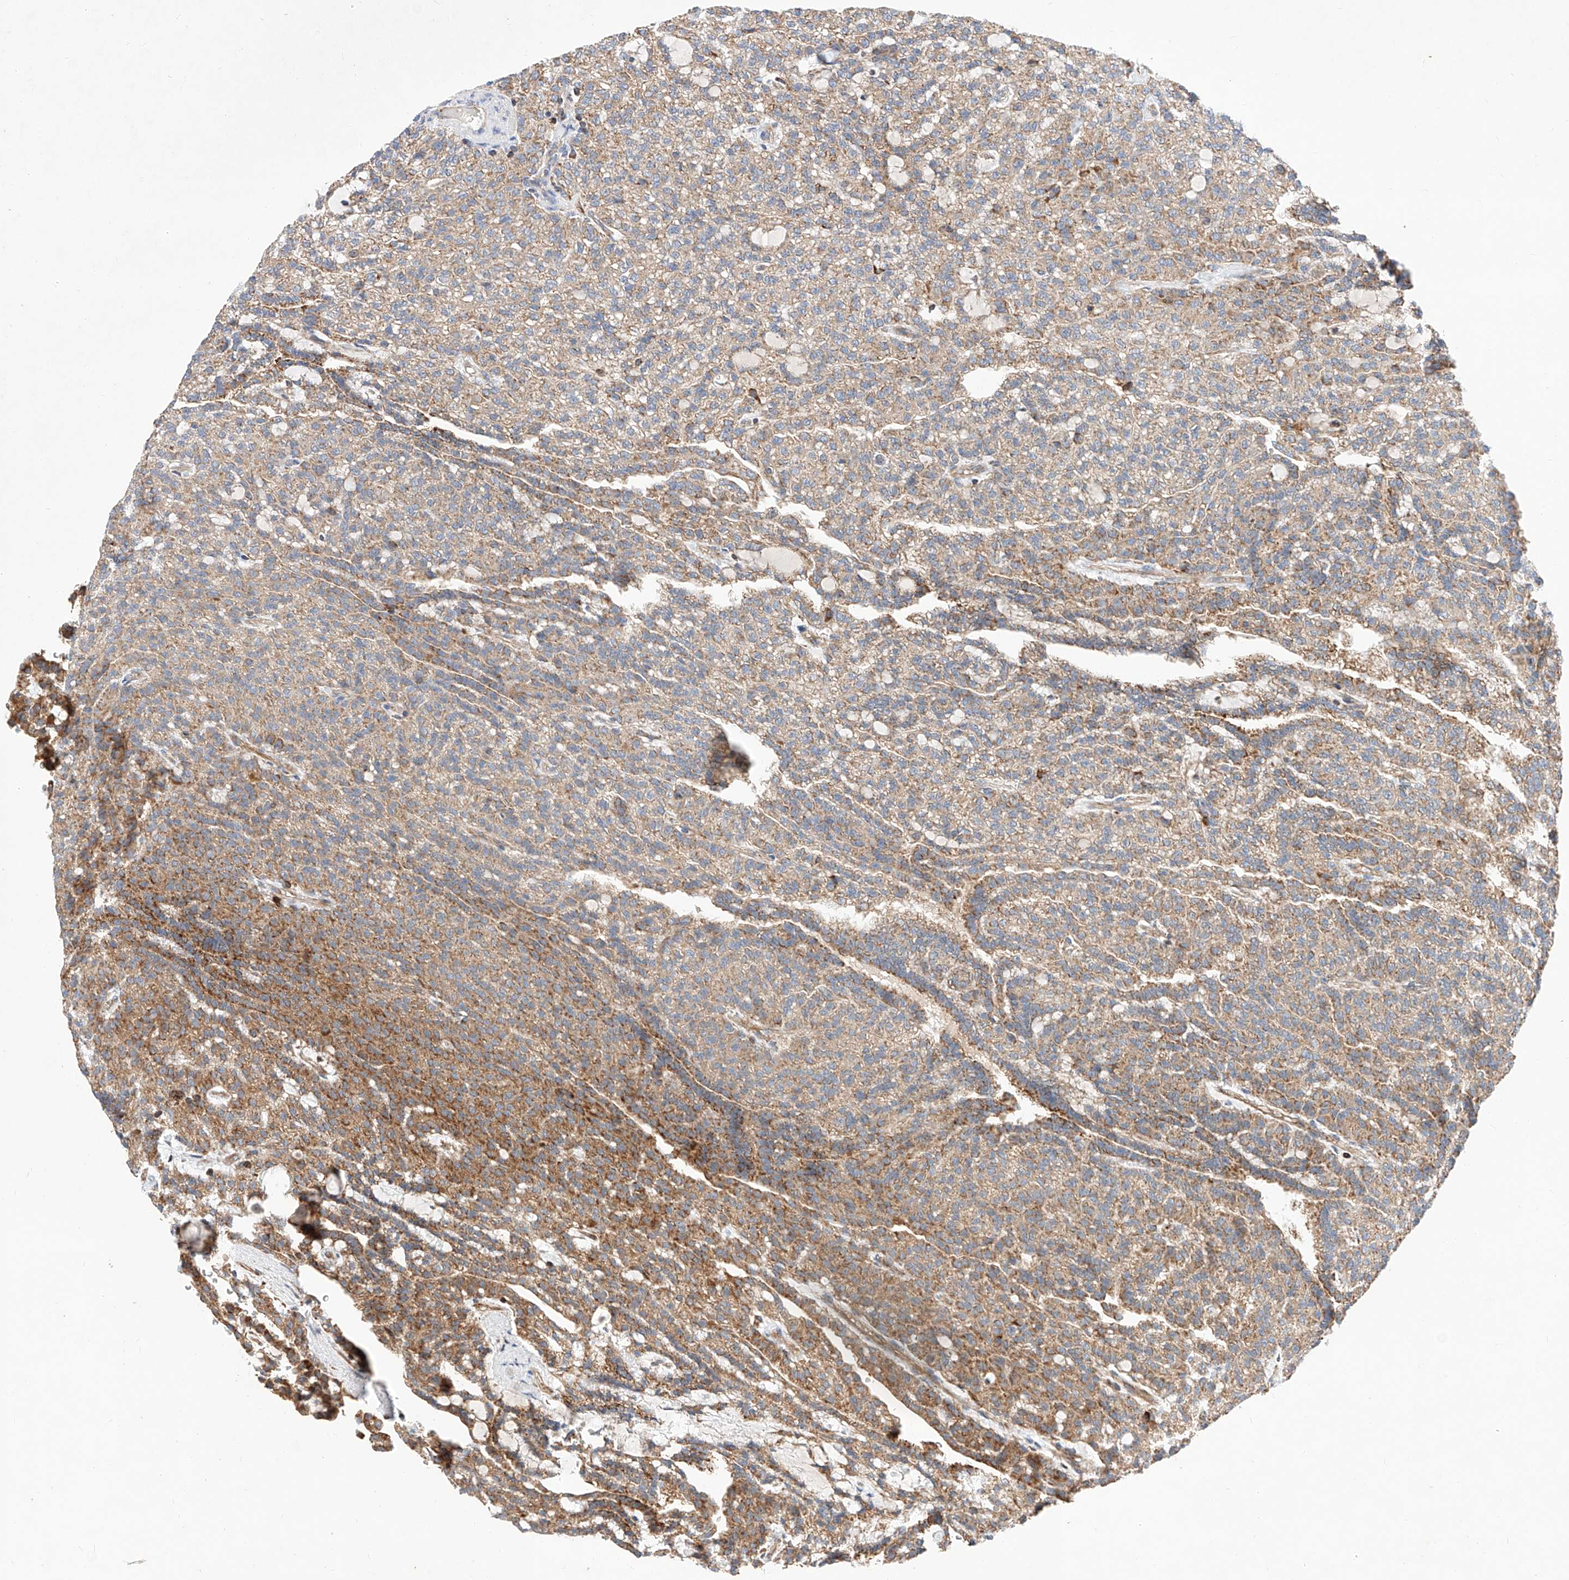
{"staining": {"intensity": "moderate", "quantity": ">75%", "location": "cytoplasmic/membranous"}, "tissue": "renal cancer", "cell_type": "Tumor cells", "image_type": "cancer", "snomed": [{"axis": "morphology", "description": "Adenocarcinoma, NOS"}, {"axis": "topography", "description": "Kidney"}], "caption": "A medium amount of moderate cytoplasmic/membranous positivity is present in about >75% of tumor cells in adenocarcinoma (renal) tissue.", "gene": "NR1D1", "patient": {"sex": "male", "age": 63}}